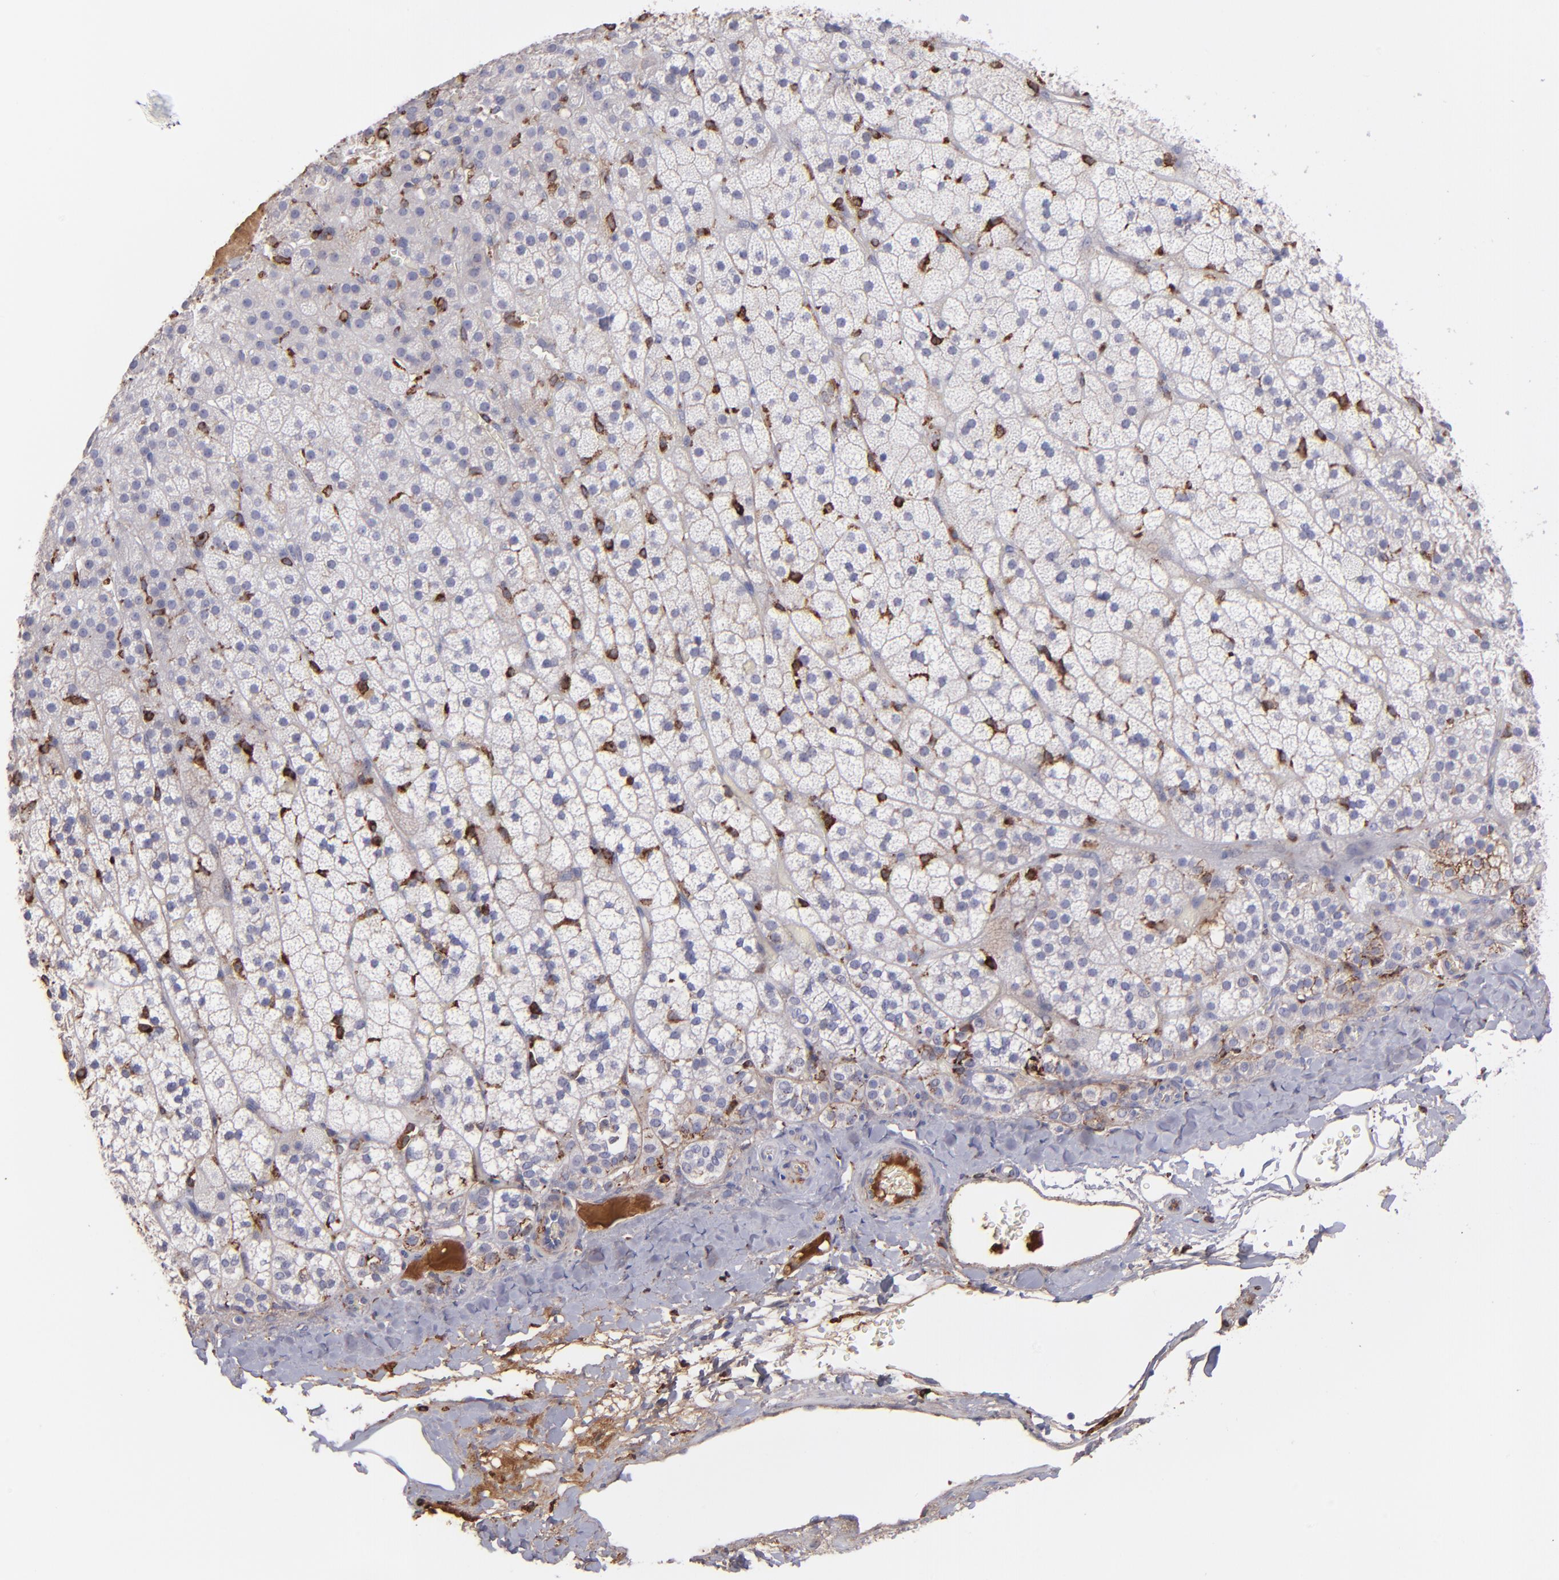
{"staining": {"intensity": "weak", "quantity": "<25%", "location": "cytoplasmic/membranous"}, "tissue": "adrenal gland", "cell_type": "Glandular cells", "image_type": "normal", "snomed": [{"axis": "morphology", "description": "Normal tissue, NOS"}, {"axis": "topography", "description": "Adrenal gland"}], "caption": "The histopathology image demonstrates no significant expression in glandular cells of adrenal gland.", "gene": "C1QA", "patient": {"sex": "male", "age": 35}}